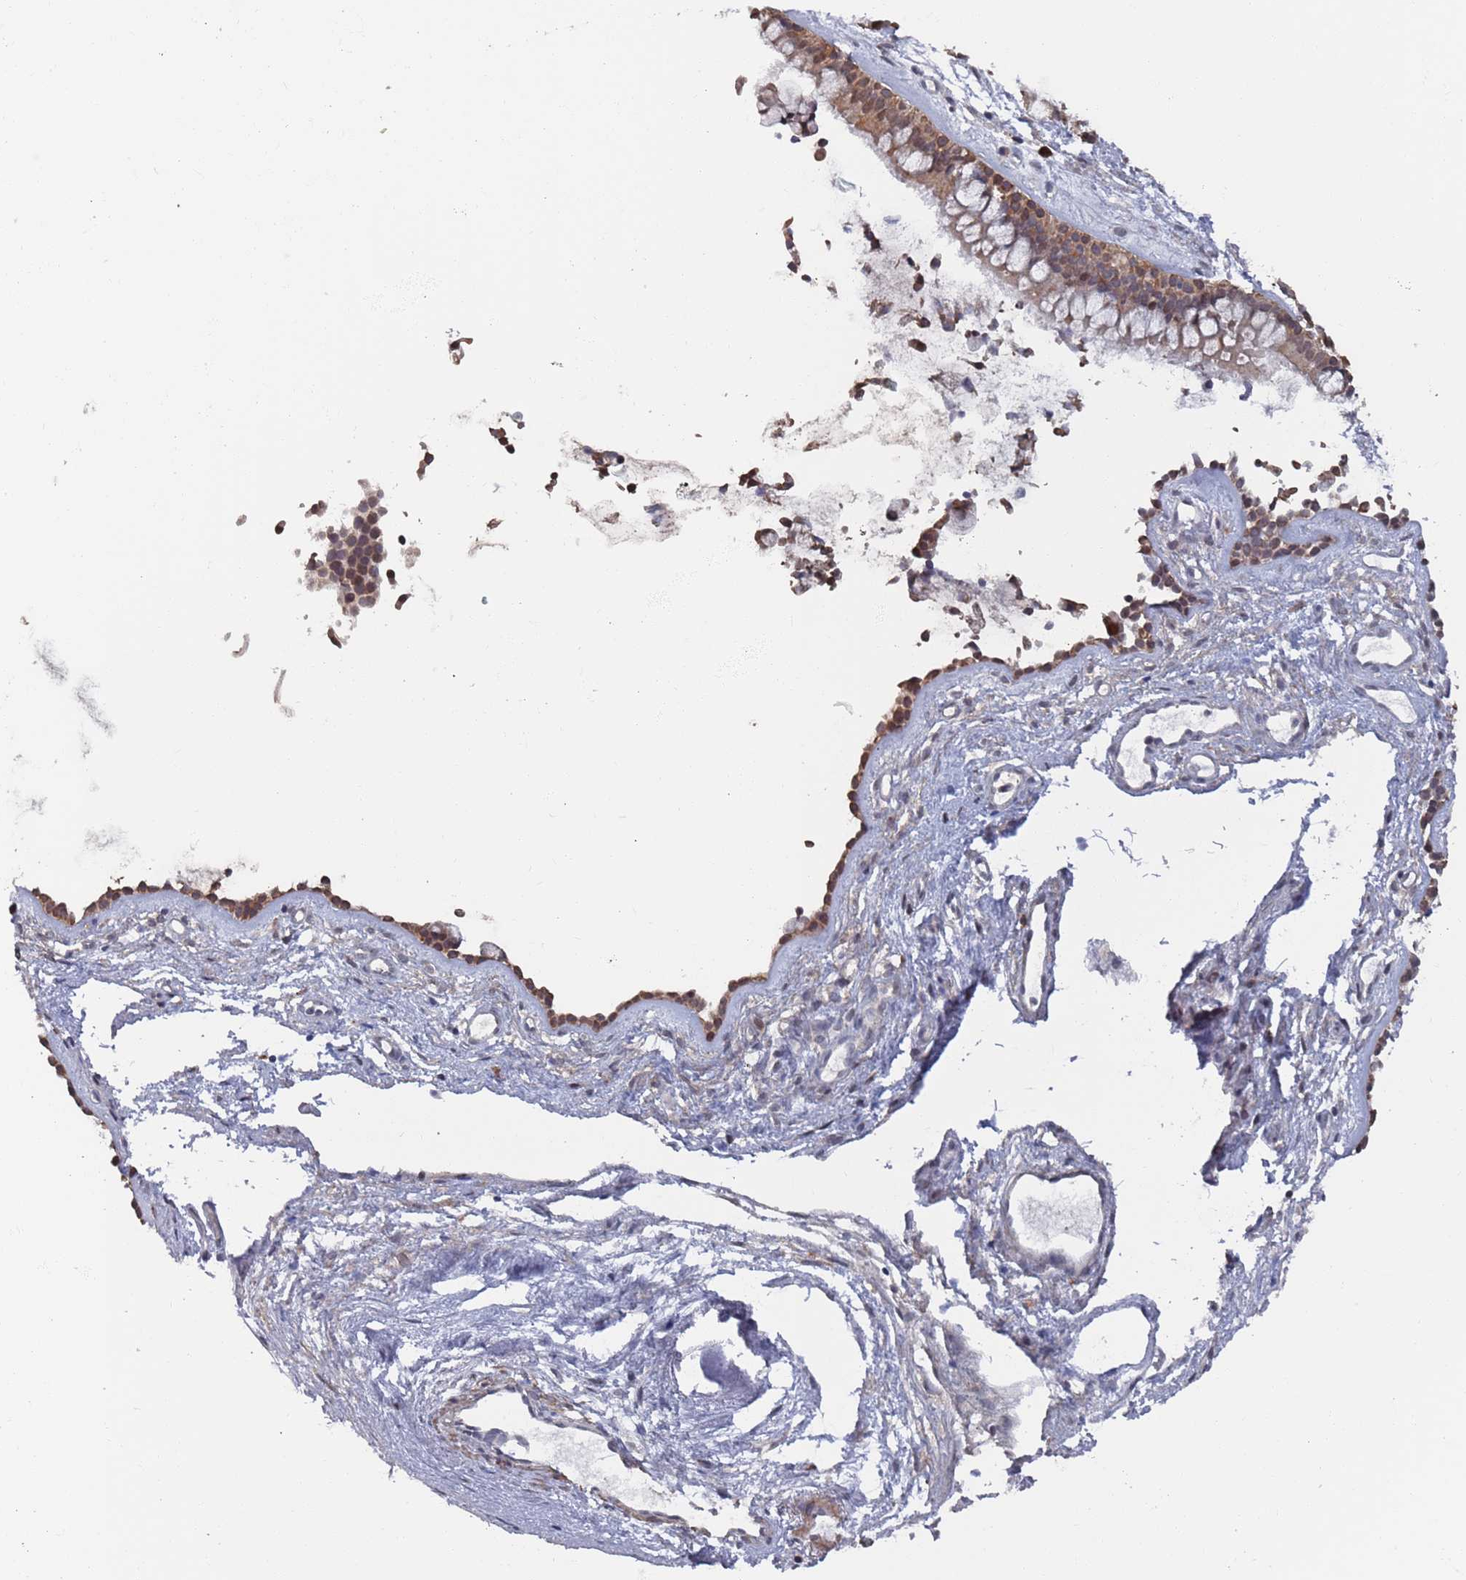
{"staining": {"intensity": "moderate", "quantity": "25%-75%", "location": "cytoplasmic/membranous"}, "tissue": "nasopharynx", "cell_type": "Respiratory epithelial cells", "image_type": "normal", "snomed": [{"axis": "morphology", "description": "Normal tissue, NOS"}, {"axis": "topography", "description": "Nasopharynx"}], "caption": "Unremarkable nasopharynx was stained to show a protein in brown. There is medium levels of moderate cytoplasmic/membranous expression in approximately 25%-75% of respiratory epithelial cells.", "gene": "DGKD", "patient": {"sex": "male", "age": 82}}